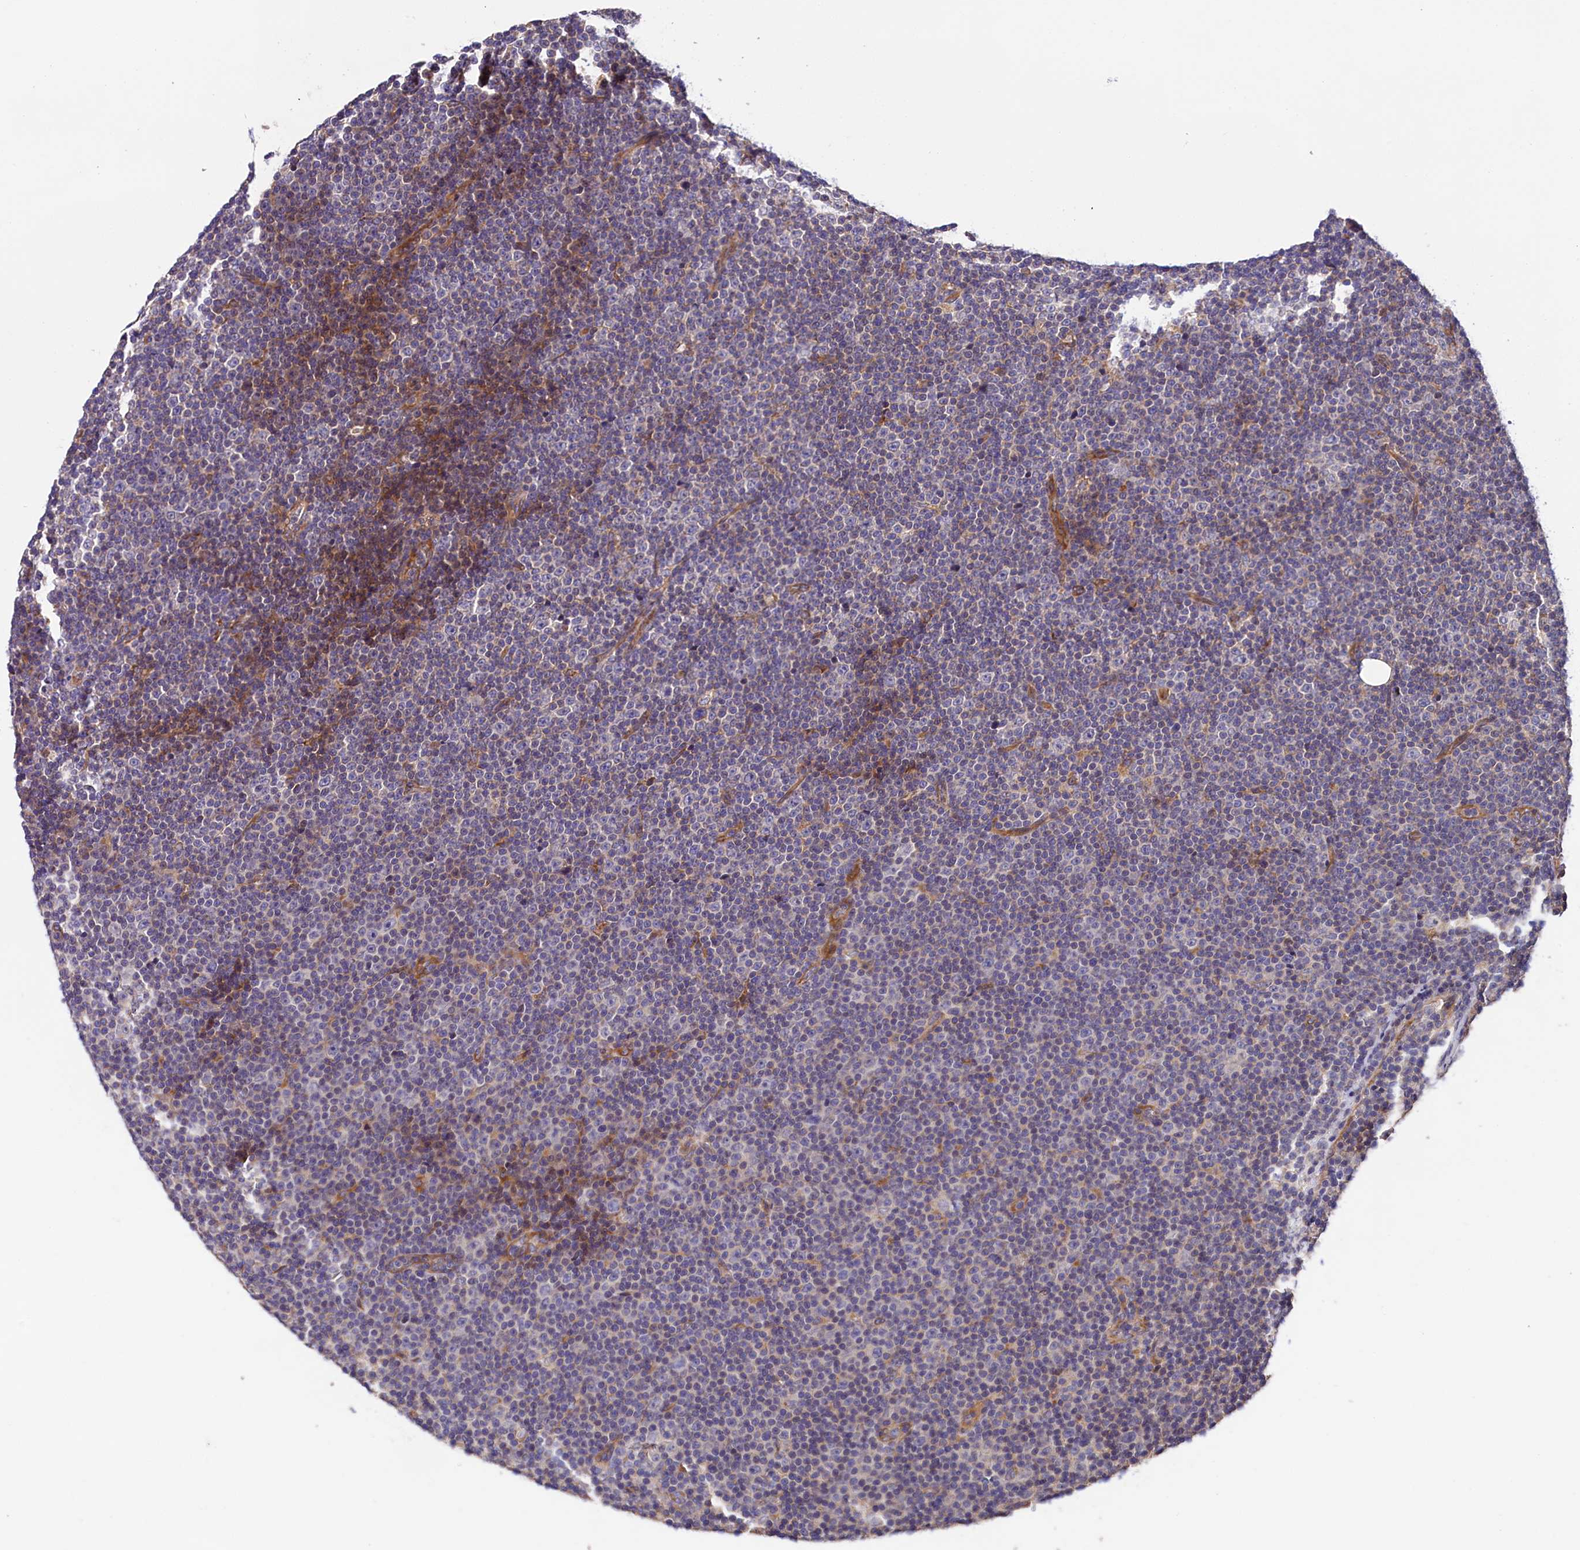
{"staining": {"intensity": "negative", "quantity": "none", "location": "none"}, "tissue": "lymphoma", "cell_type": "Tumor cells", "image_type": "cancer", "snomed": [{"axis": "morphology", "description": "Malignant lymphoma, non-Hodgkin's type, Low grade"}, {"axis": "topography", "description": "Lymph node"}], "caption": "Human lymphoma stained for a protein using immunohistochemistry displays no expression in tumor cells.", "gene": "SPG11", "patient": {"sex": "female", "age": 67}}